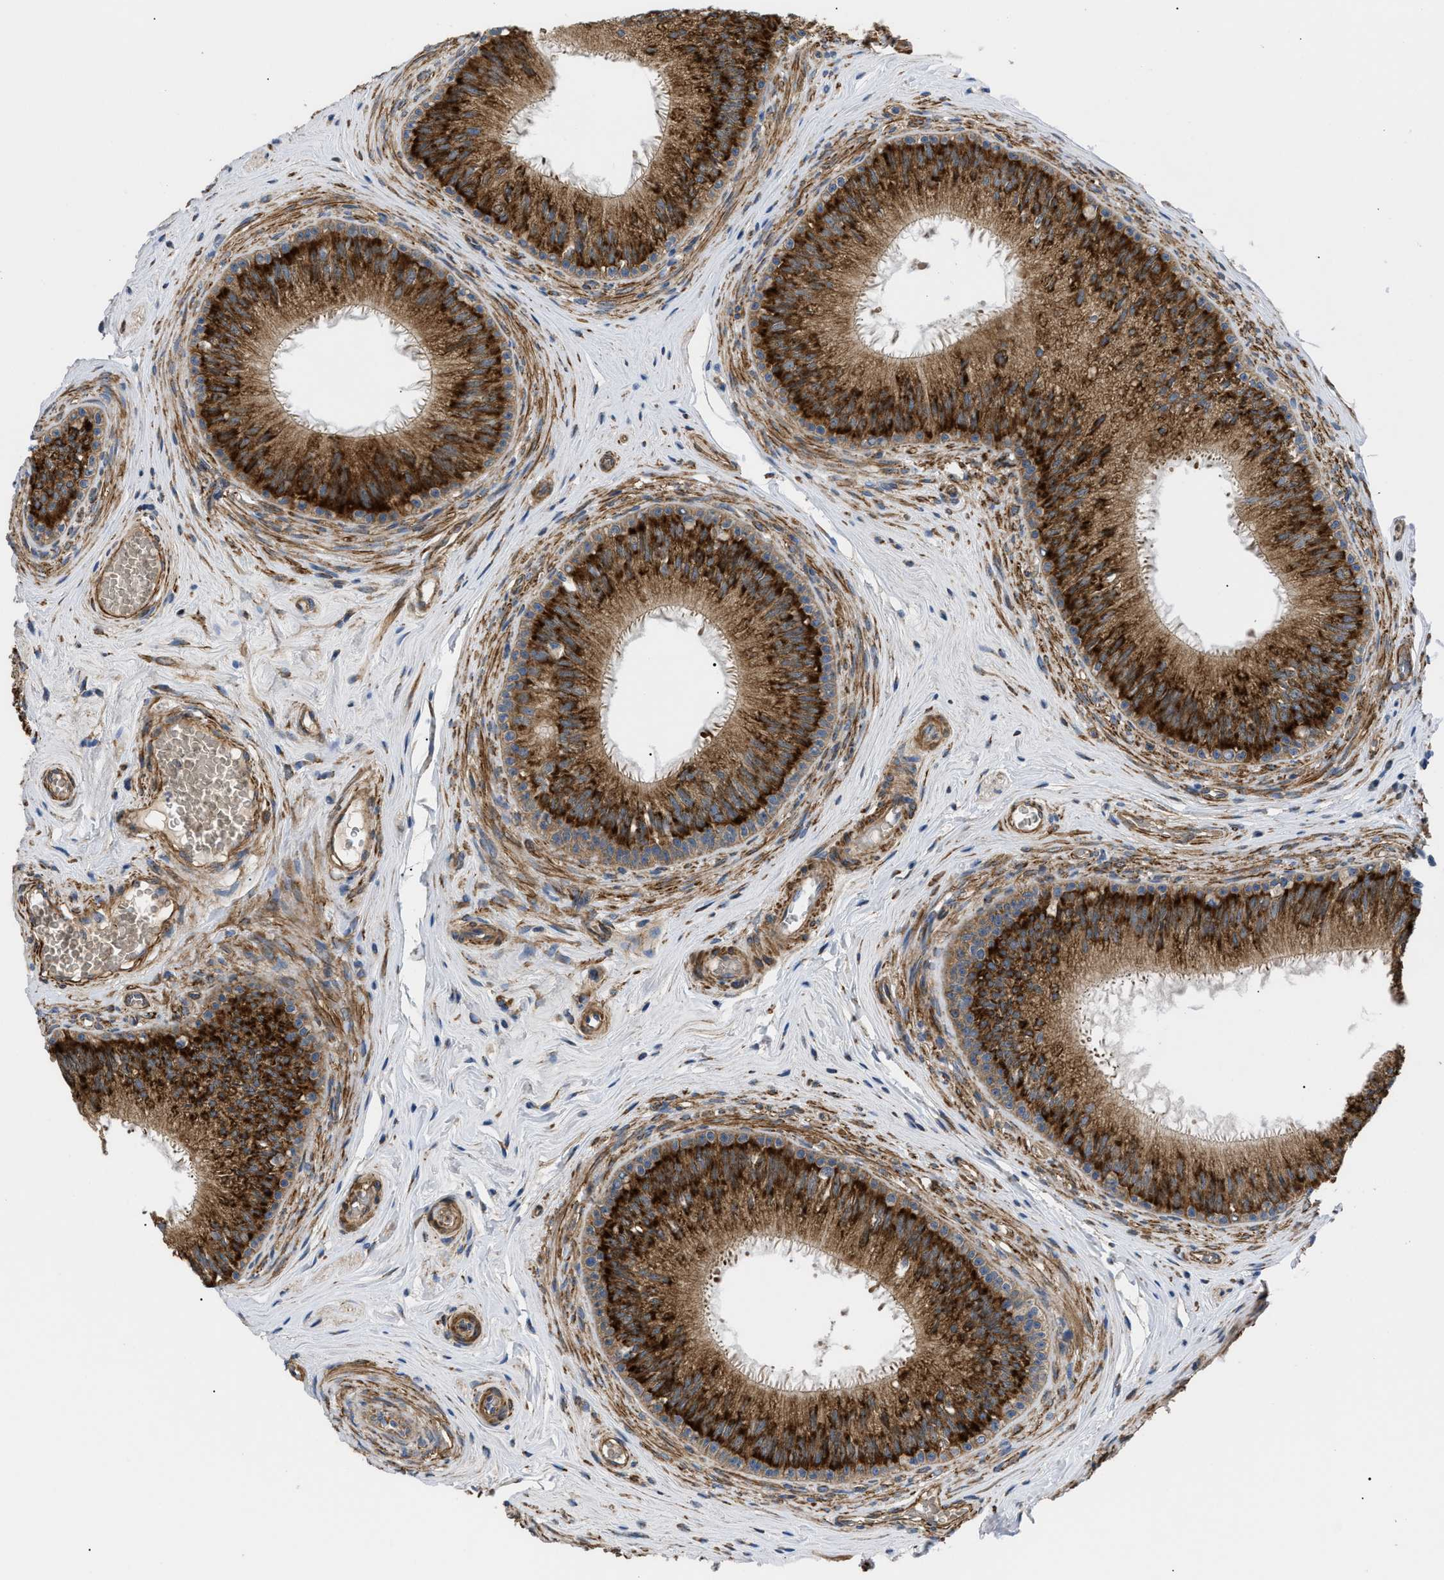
{"staining": {"intensity": "strong", "quantity": ">75%", "location": "cytoplasmic/membranous"}, "tissue": "epididymis", "cell_type": "Glandular cells", "image_type": "normal", "snomed": [{"axis": "morphology", "description": "Normal tissue, NOS"}, {"axis": "topography", "description": "Testis"}, {"axis": "topography", "description": "Epididymis"}], "caption": "Brown immunohistochemical staining in unremarkable human epididymis displays strong cytoplasmic/membranous positivity in about >75% of glandular cells.", "gene": "MYO10", "patient": {"sex": "male", "age": 36}}